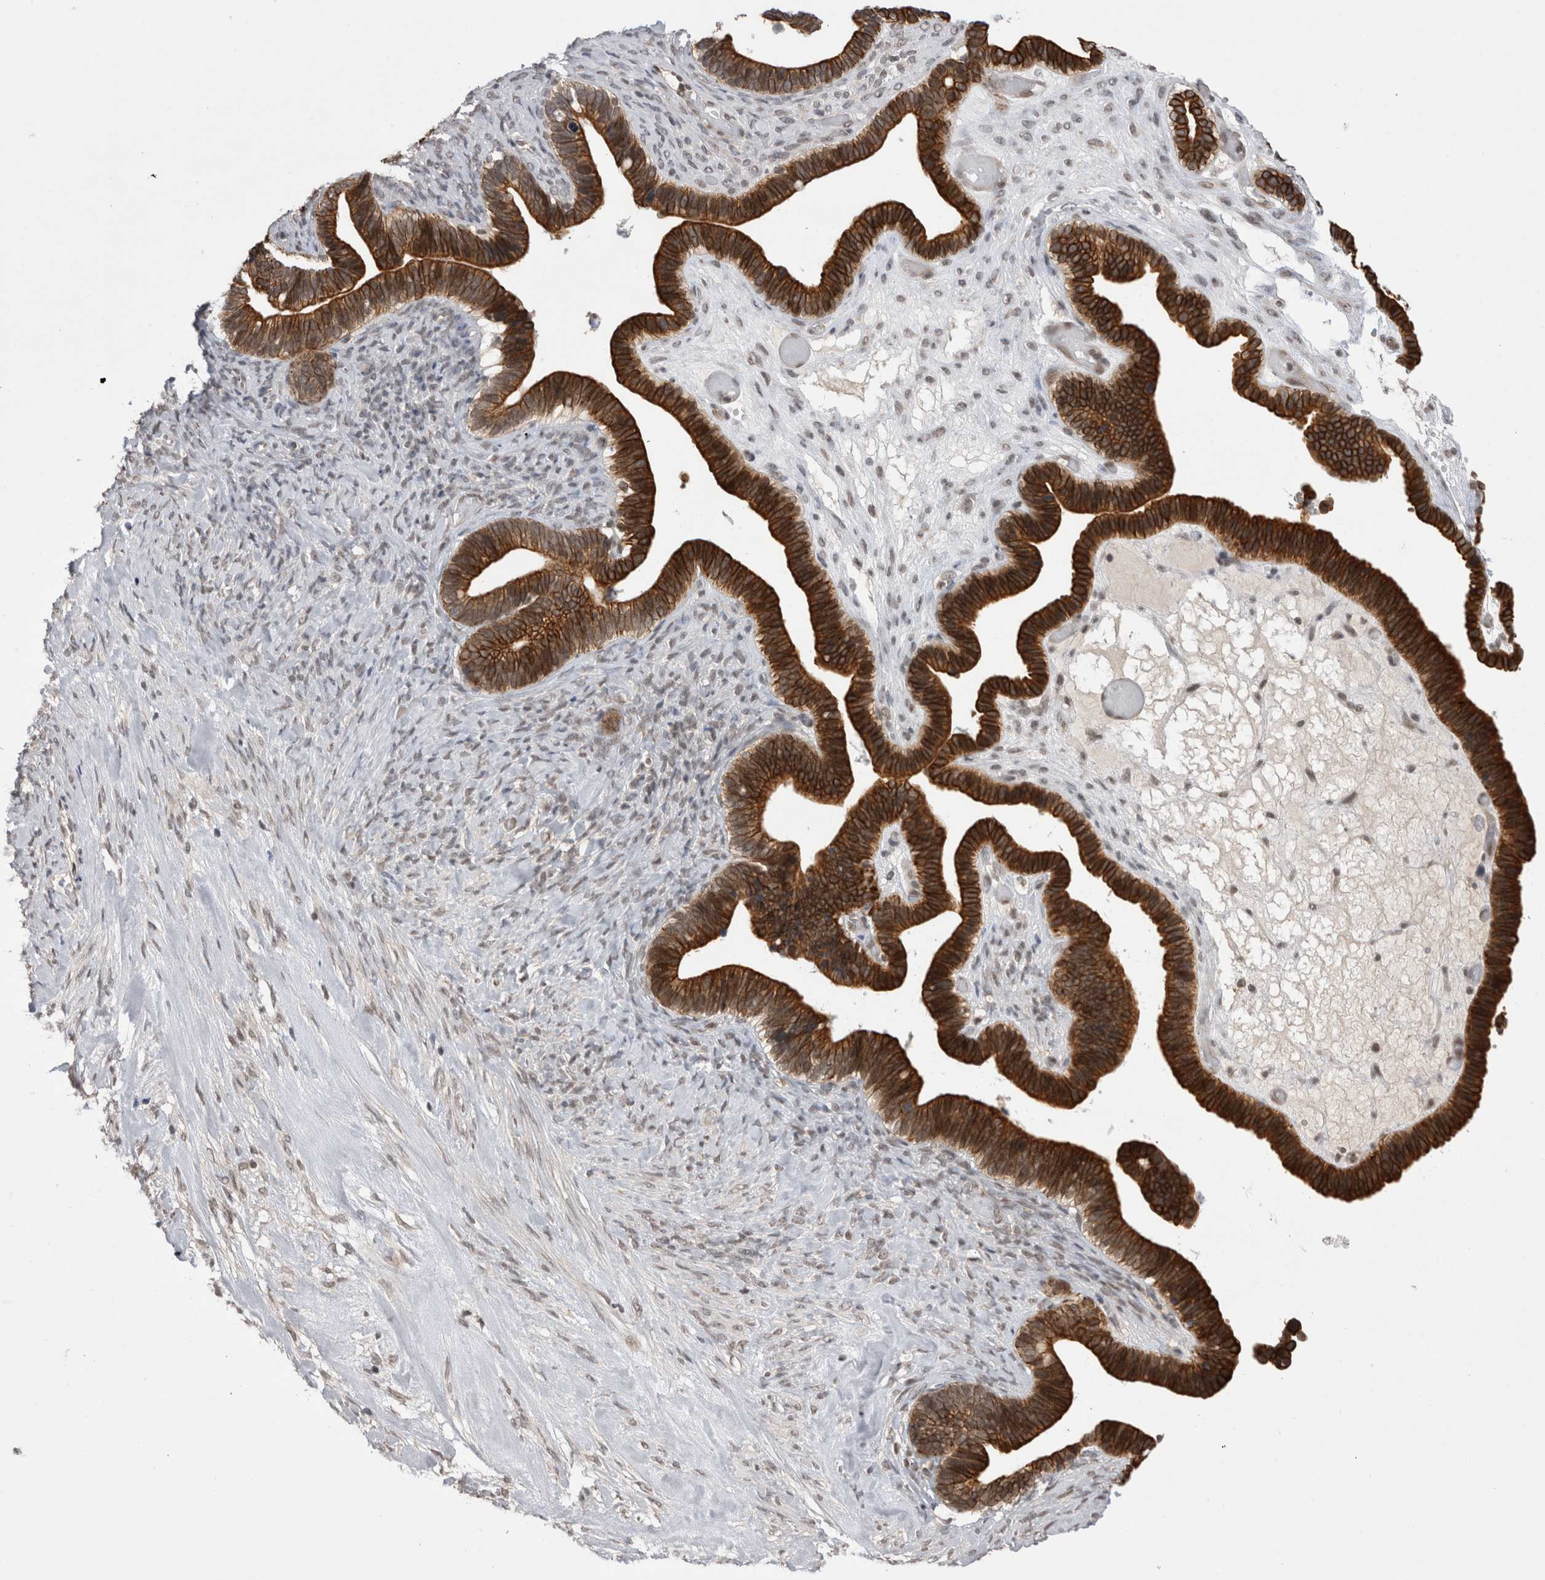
{"staining": {"intensity": "strong", "quantity": ">75%", "location": "cytoplasmic/membranous"}, "tissue": "ovarian cancer", "cell_type": "Tumor cells", "image_type": "cancer", "snomed": [{"axis": "morphology", "description": "Cystadenocarcinoma, serous, NOS"}, {"axis": "topography", "description": "Ovary"}], "caption": "Tumor cells reveal high levels of strong cytoplasmic/membranous positivity in approximately >75% of cells in ovarian cancer (serous cystadenocarcinoma). (Stains: DAB (3,3'-diaminobenzidine) in brown, nuclei in blue, Microscopy: brightfield microscopy at high magnification).", "gene": "ZNF341", "patient": {"sex": "female", "age": 56}}